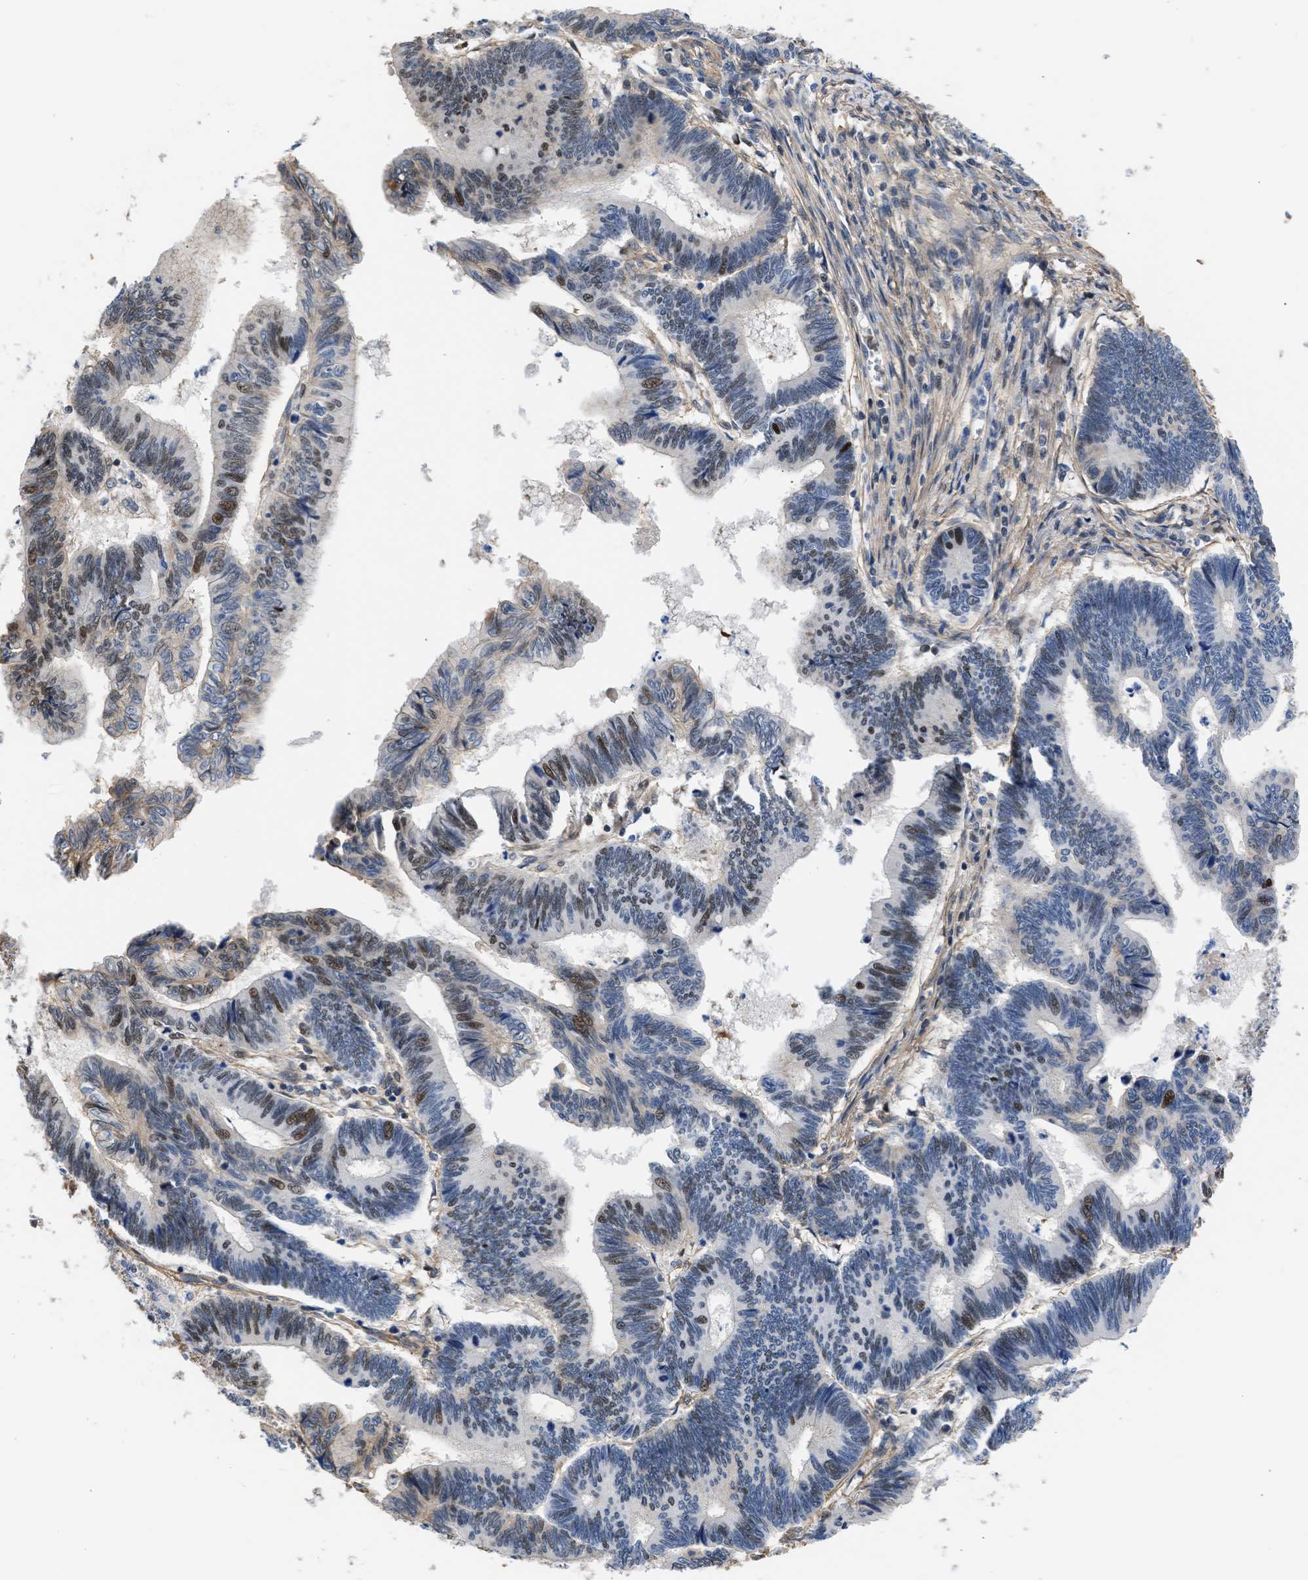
{"staining": {"intensity": "moderate", "quantity": "25%-75%", "location": "nuclear"}, "tissue": "pancreatic cancer", "cell_type": "Tumor cells", "image_type": "cancer", "snomed": [{"axis": "morphology", "description": "Adenocarcinoma, NOS"}, {"axis": "topography", "description": "Pancreas"}], "caption": "Human pancreatic cancer (adenocarcinoma) stained with a brown dye demonstrates moderate nuclear positive staining in about 25%-75% of tumor cells.", "gene": "MAS1L", "patient": {"sex": "female", "age": 70}}